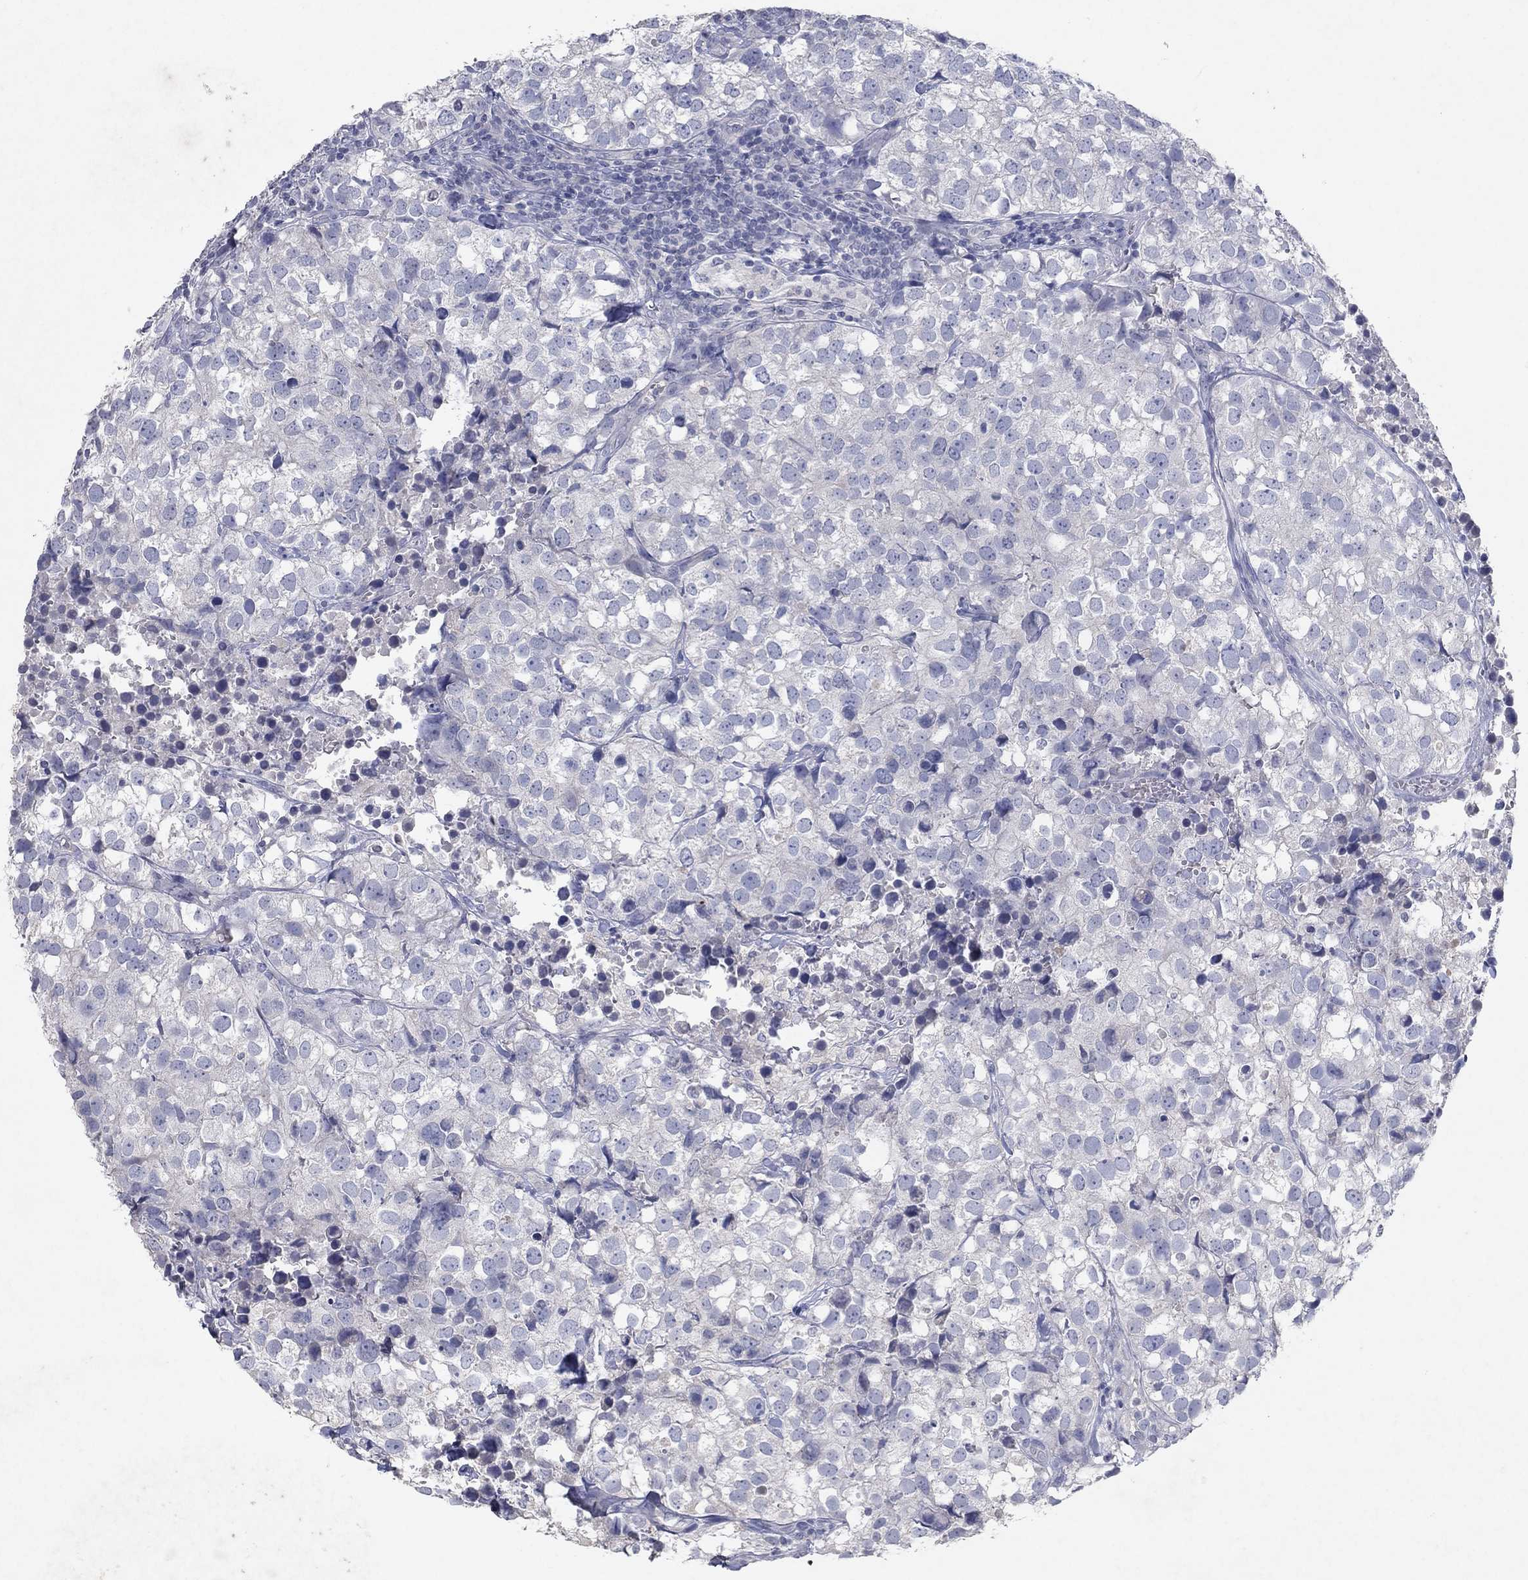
{"staining": {"intensity": "negative", "quantity": "none", "location": "none"}, "tissue": "breast cancer", "cell_type": "Tumor cells", "image_type": "cancer", "snomed": [{"axis": "morphology", "description": "Duct carcinoma"}, {"axis": "topography", "description": "Breast"}], "caption": "Tumor cells are negative for protein expression in human breast cancer.", "gene": "KRT40", "patient": {"sex": "female", "age": 30}}